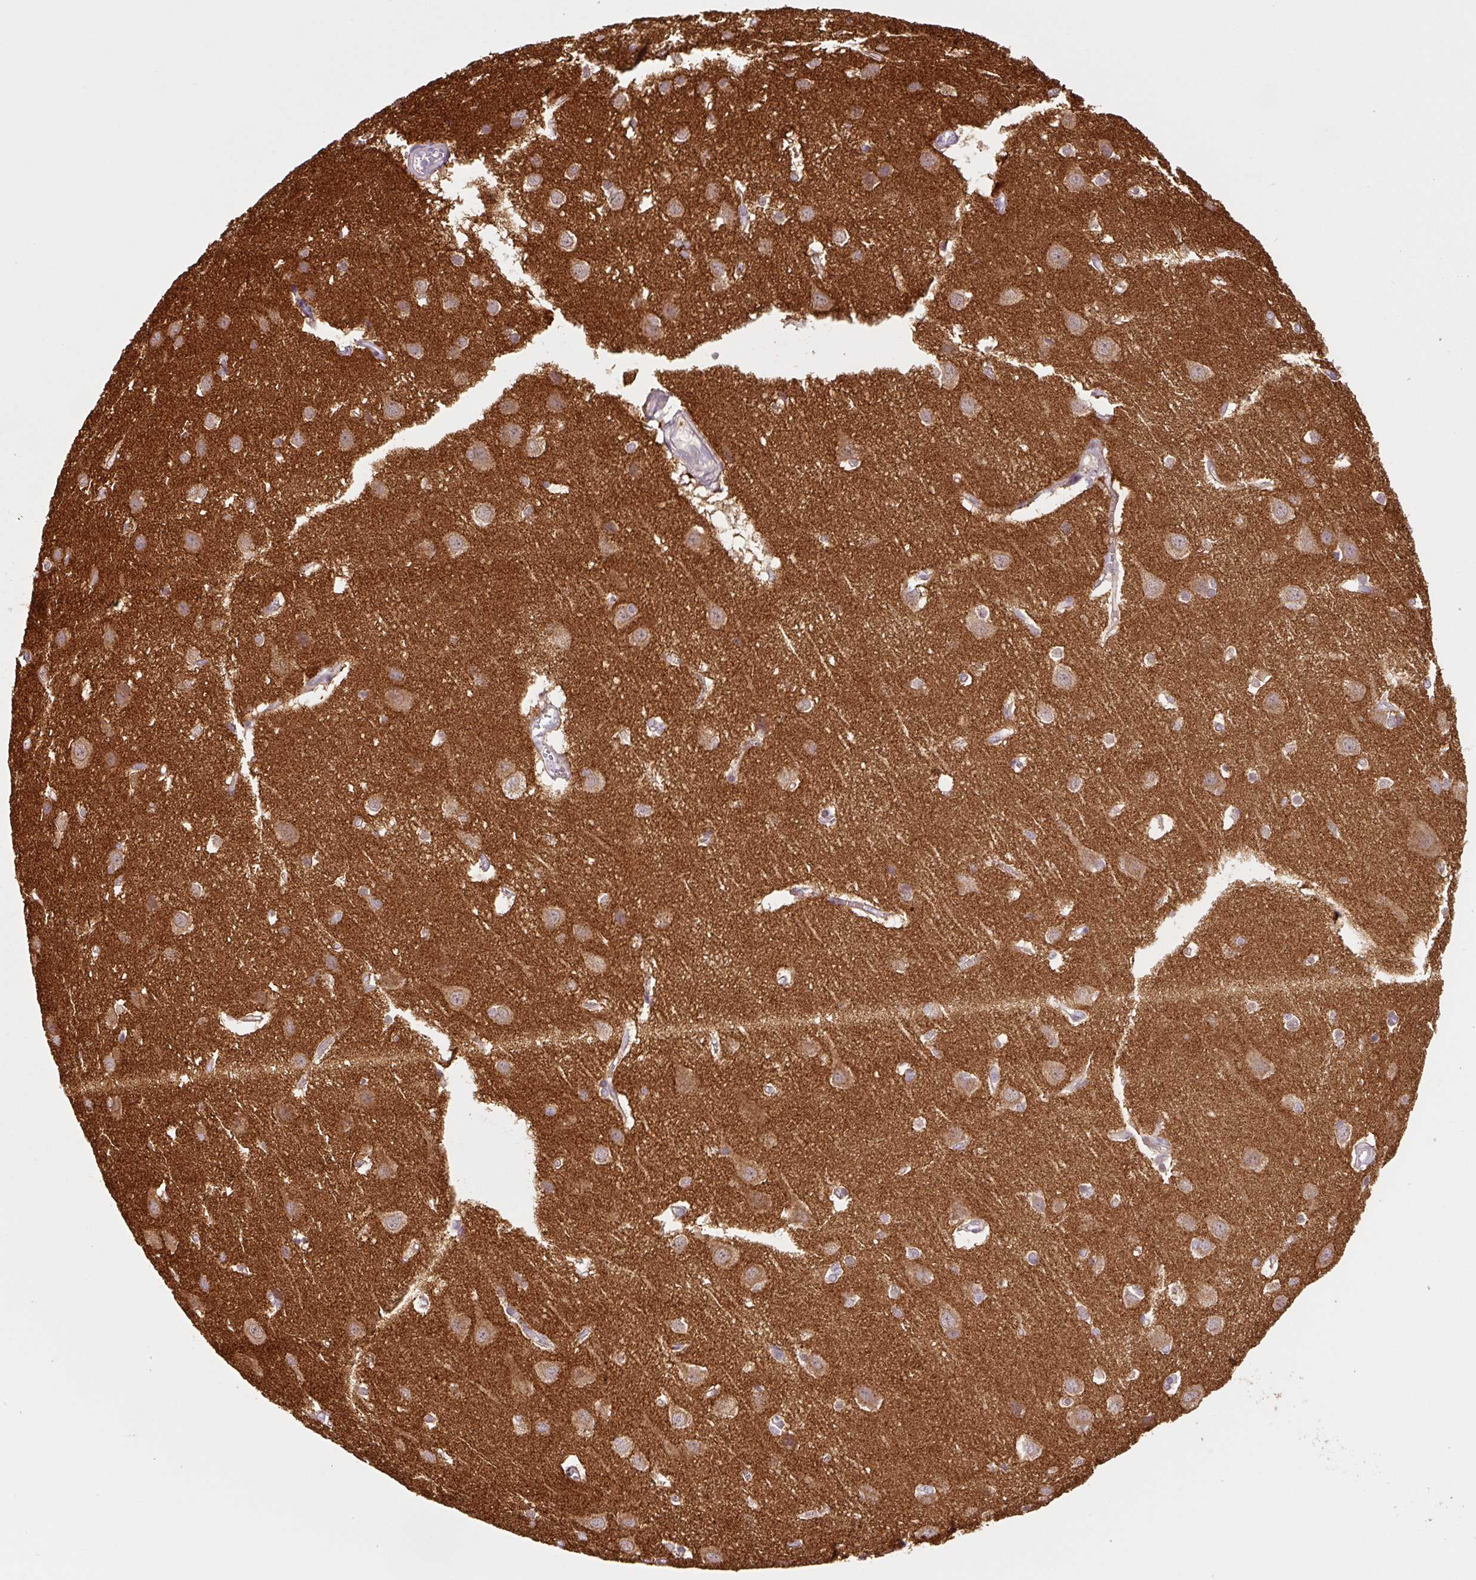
{"staining": {"intensity": "negative", "quantity": "none", "location": "none"}, "tissue": "cerebral cortex", "cell_type": "Endothelial cells", "image_type": "normal", "snomed": [{"axis": "morphology", "description": "Normal tissue, NOS"}, {"axis": "topography", "description": "Cerebral cortex"}], "caption": "Histopathology image shows no protein expression in endothelial cells of unremarkable cerebral cortex.", "gene": "PRKAA2", "patient": {"sex": "male", "age": 37}}